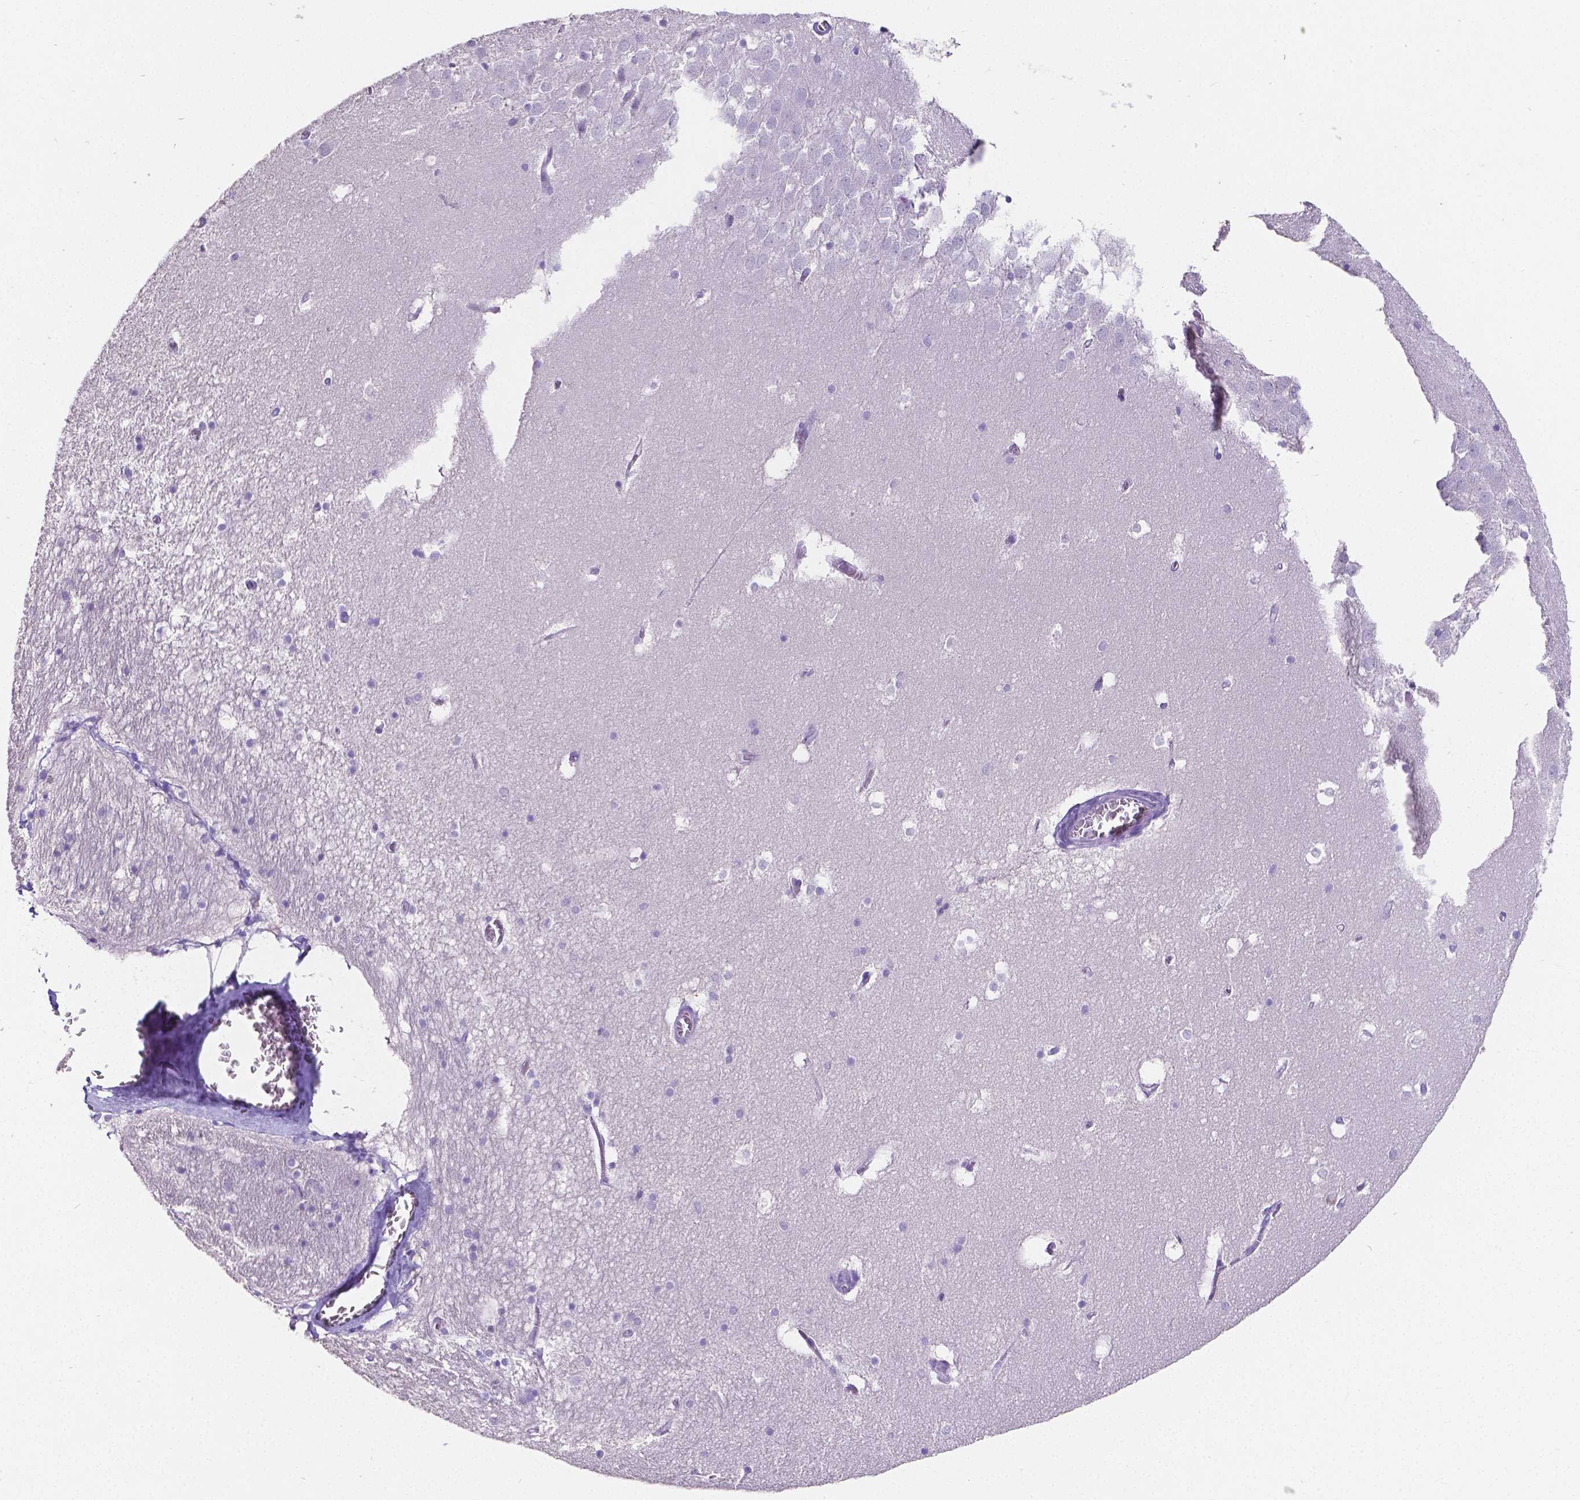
{"staining": {"intensity": "negative", "quantity": "none", "location": "none"}, "tissue": "hippocampus", "cell_type": "Glial cells", "image_type": "normal", "snomed": [{"axis": "morphology", "description": "Normal tissue, NOS"}, {"axis": "topography", "description": "Hippocampus"}], "caption": "This photomicrograph is of normal hippocampus stained with immunohistochemistry (IHC) to label a protein in brown with the nuclei are counter-stained blue. There is no expression in glial cells.", "gene": "SATB2", "patient": {"sex": "male", "age": 45}}